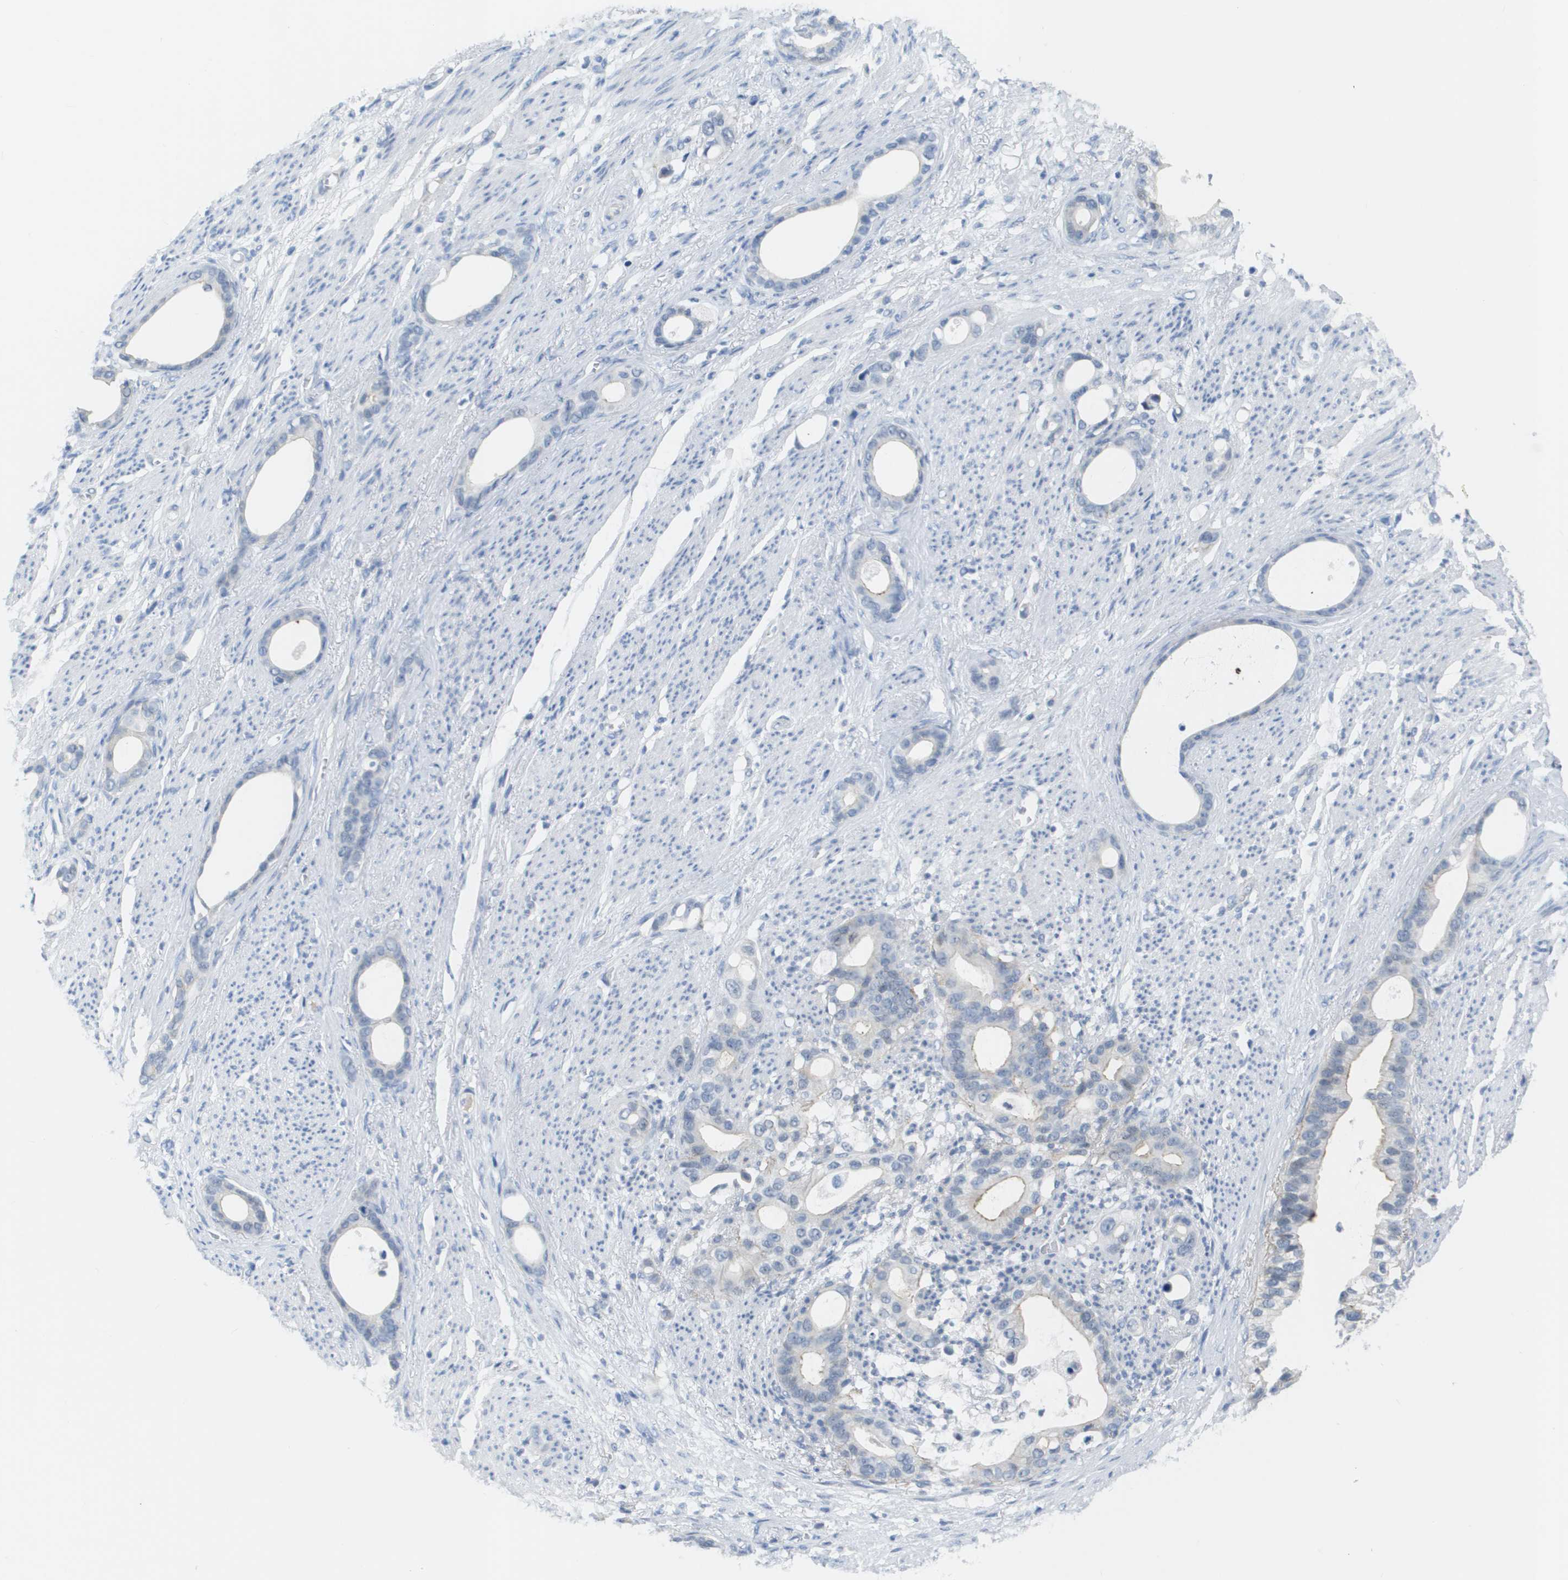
{"staining": {"intensity": "weak", "quantity": "<25%", "location": "cytoplasmic/membranous"}, "tissue": "stomach cancer", "cell_type": "Tumor cells", "image_type": "cancer", "snomed": [{"axis": "morphology", "description": "Adenocarcinoma, NOS"}, {"axis": "topography", "description": "Stomach"}], "caption": "The IHC image has no significant staining in tumor cells of stomach adenocarcinoma tissue. Nuclei are stained in blue.", "gene": "PDE4A", "patient": {"sex": "female", "age": 75}}